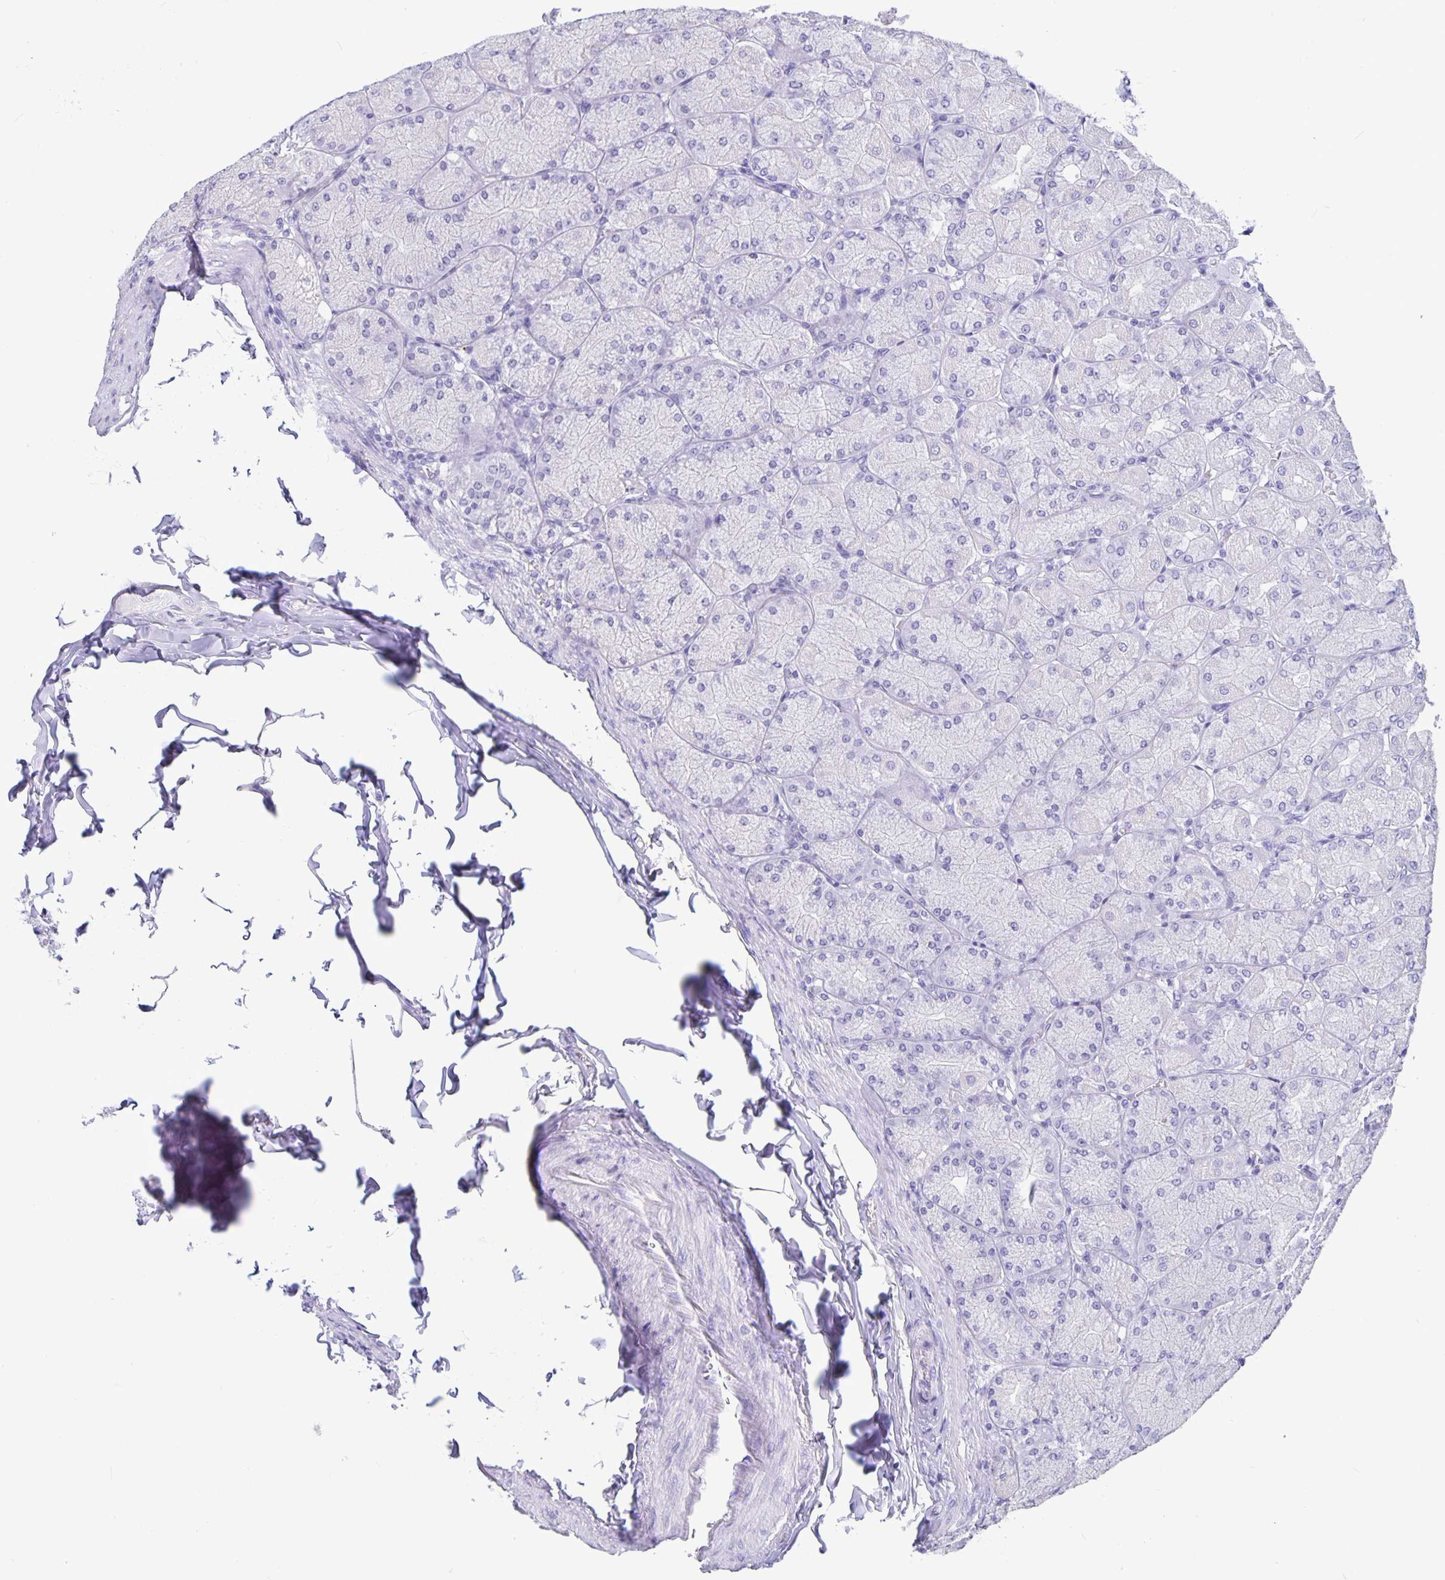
{"staining": {"intensity": "negative", "quantity": "none", "location": "none"}, "tissue": "stomach", "cell_type": "Glandular cells", "image_type": "normal", "snomed": [{"axis": "morphology", "description": "Normal tissue, NOS"}, {"axis": "topography", "description": "Stomach, upper"}], "caption": "The photomicrograph shows no staining of glandular cells in benign stomach. (DAB immunohistochemistry, high magnification).", "gene": "BPIFA3", "patient": {"sex": "female", "age": 56}}